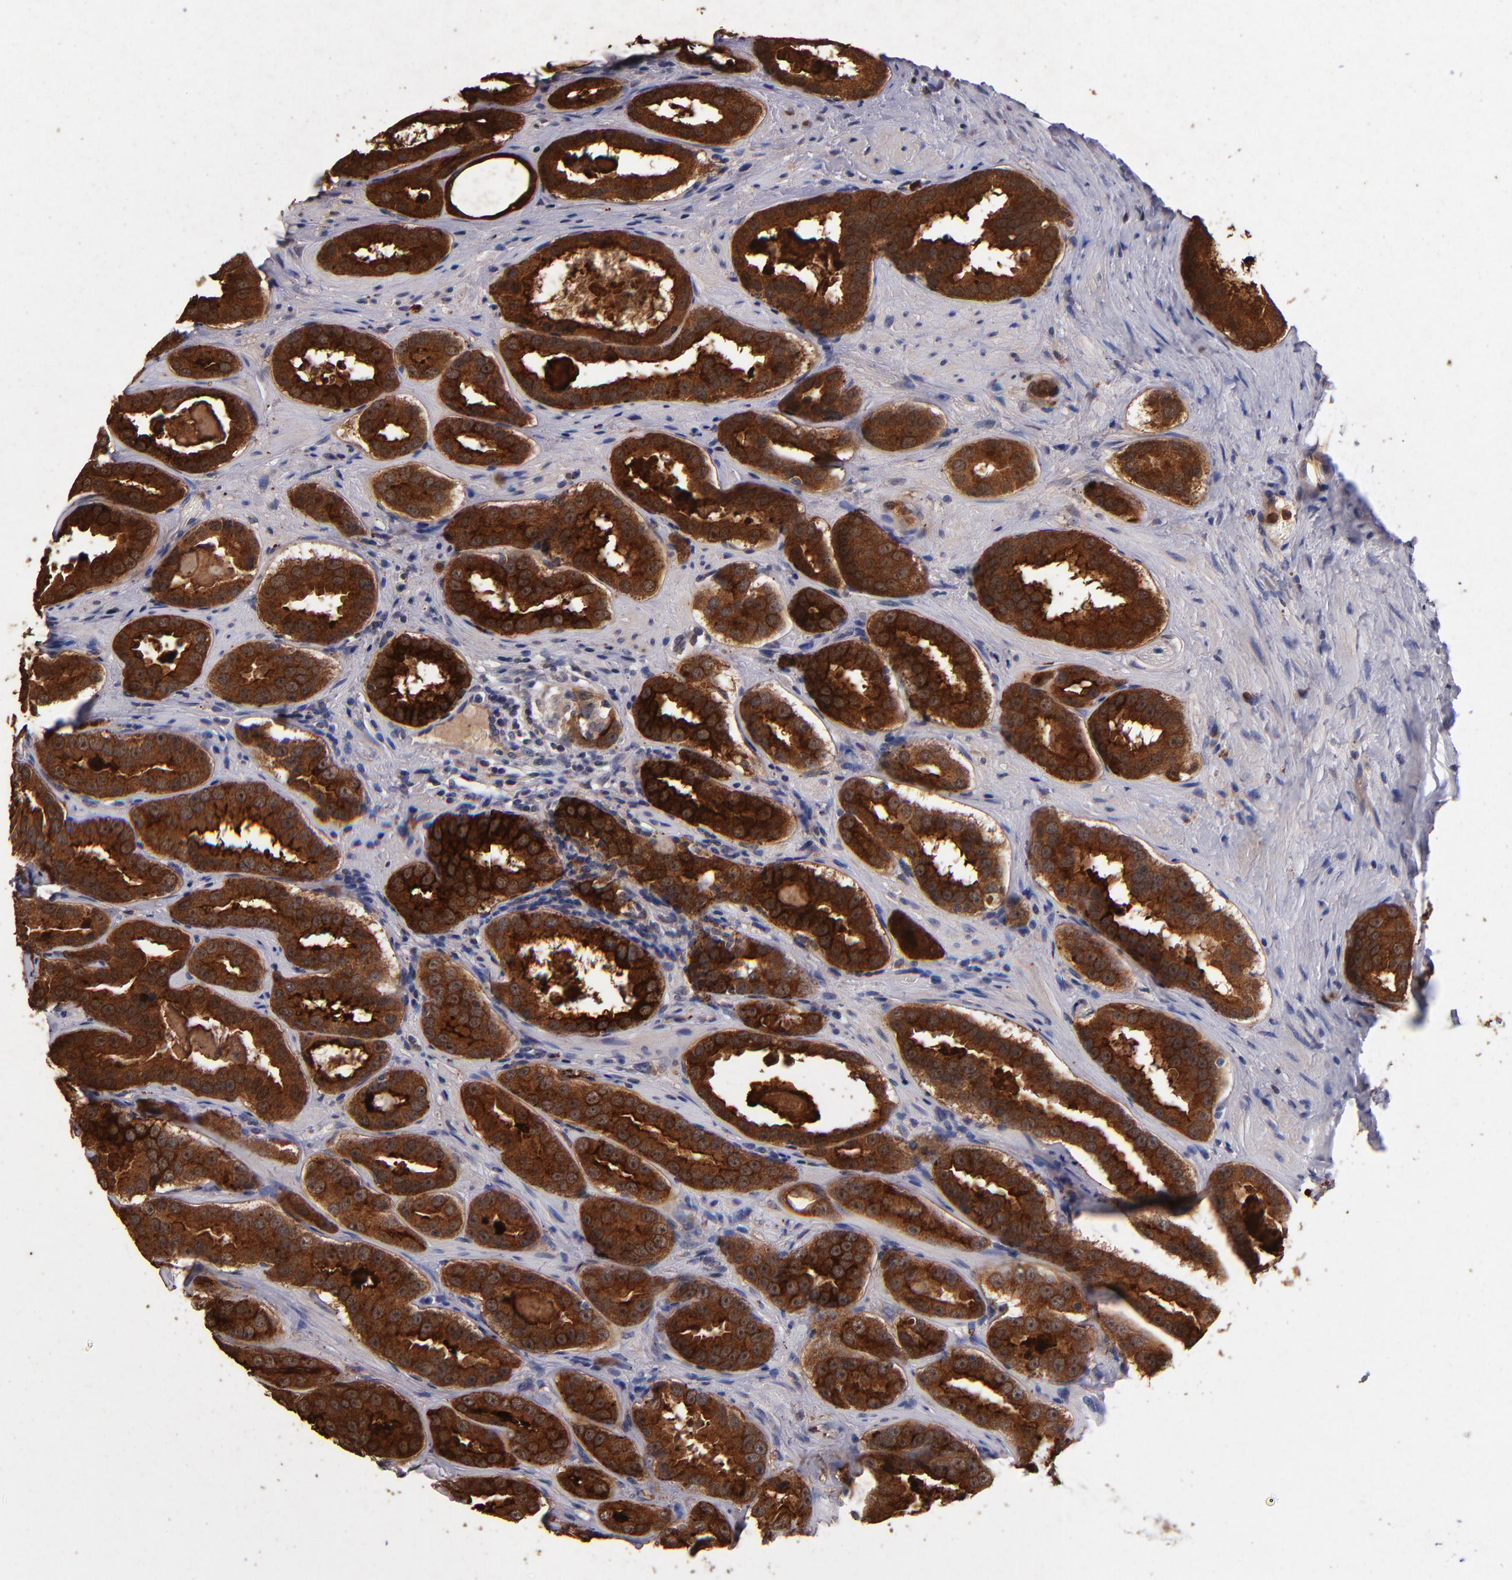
{"staining": {"intensity": "strong", "quantity": ">75%", "location": "cytoplasmic/membranous"}, "tissue": "prostate cancer", "cell_type": "Tumor cells", "image_type": "cancer", "snomed": [{"axis": "morphology", "description": "Adenocarcinoma, Low grade"}, {"axis": "topography", "description": "Prostate"}], "caption": "The immunohistochemical stain shows strong cytoplasmic/membranous positivity in tumor cells of low-grade adenocarcinoma (prostate) tissue. (brown staining indicates protein expression, while blue staining denotes nuclei).", "gene": "TTLL12", "patient": {"sex": "male", "age": 59}}